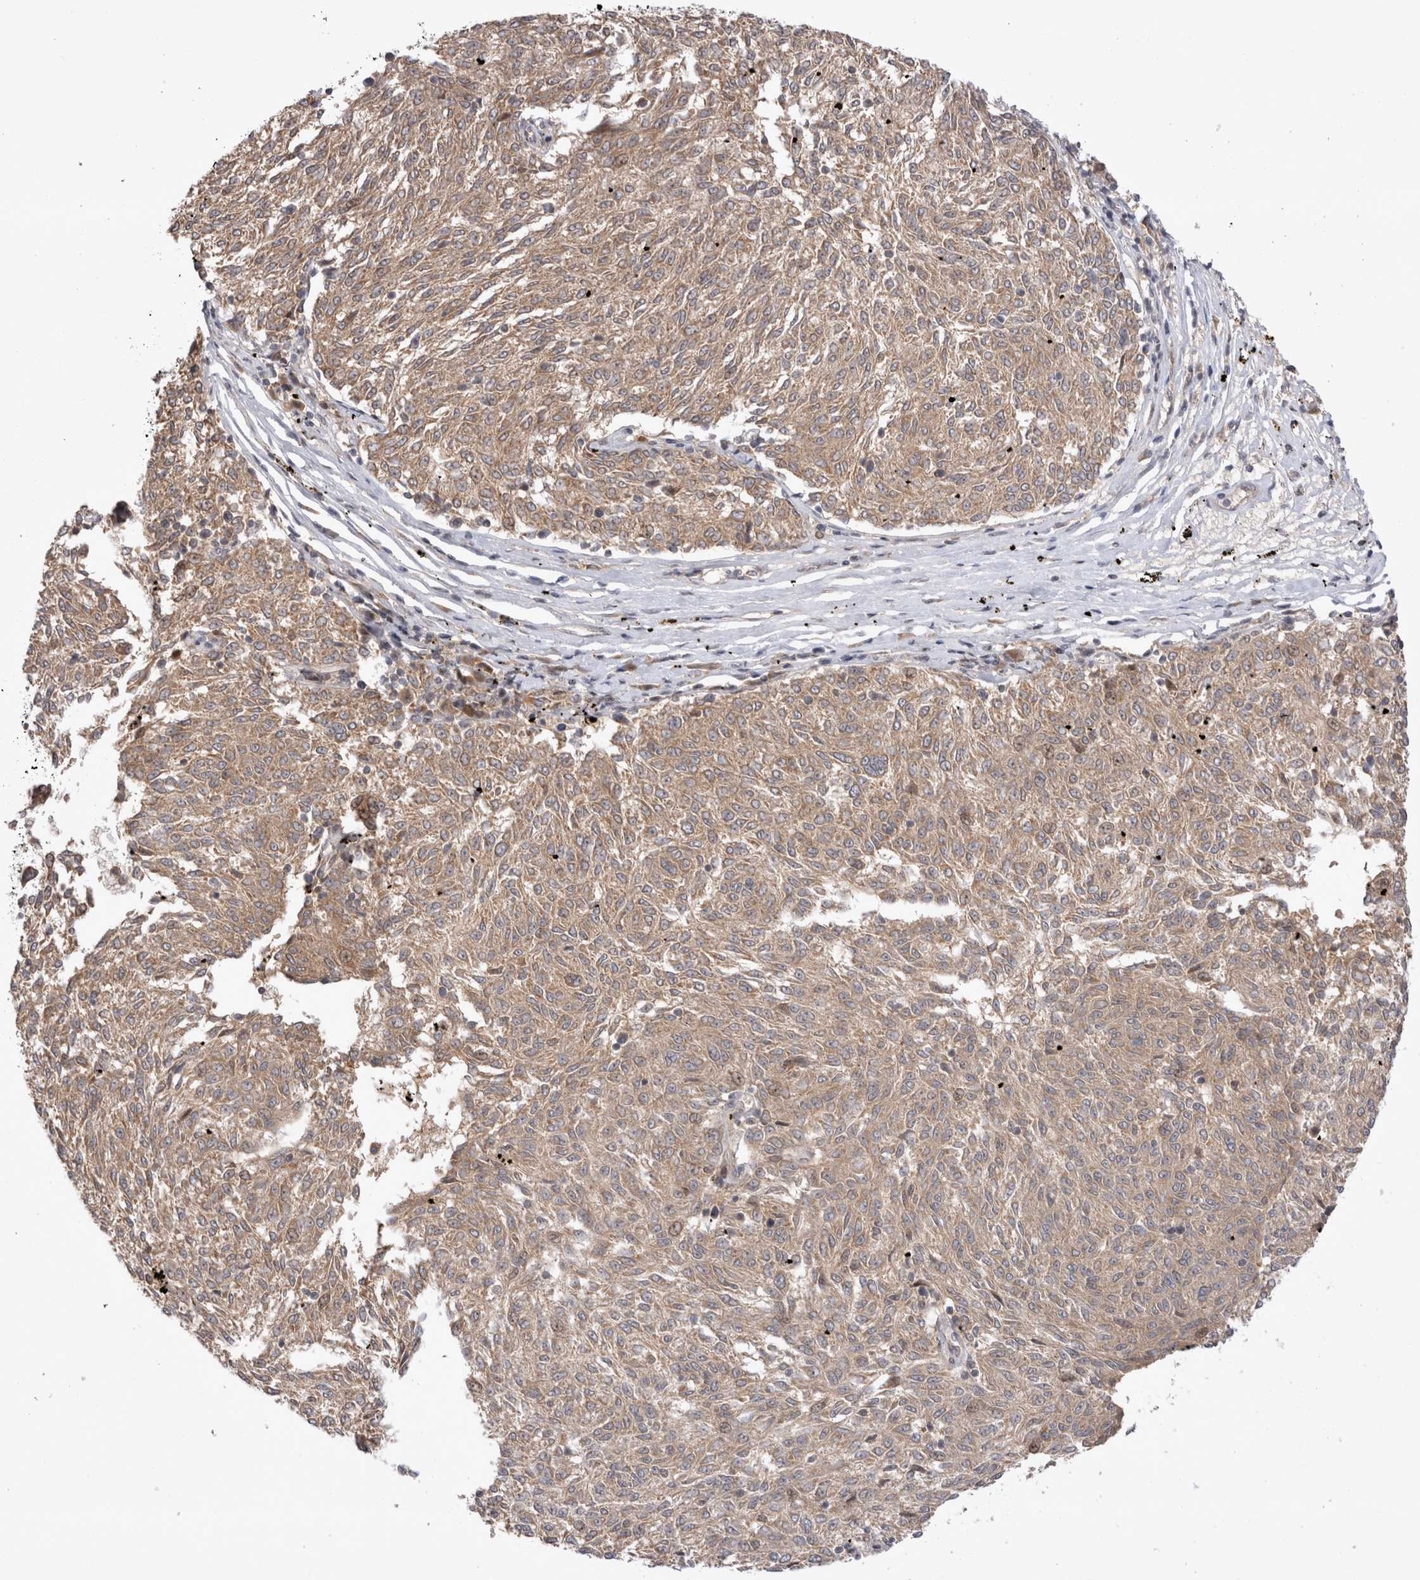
{"staining": {"intensity": "weak", "quantity": ">75%", "location": "cytoplasmic/membranous"}, "tissue": "melanoma", "cell_type": "Tumor cells", "image_type": "cancer", "snomed": [{"axis": "morphology", "description": "Malignant melanoma, NOS"}, {"axis": "topography", "description": "Skin"}], "caption": "Human melanoma stained with a brown dye shows weak cytoplasmic/membranous positive staining in about >75% of tumor cells.", "gene": "PLEKHM1", "patient": {"sex": "female", "age": 72}}